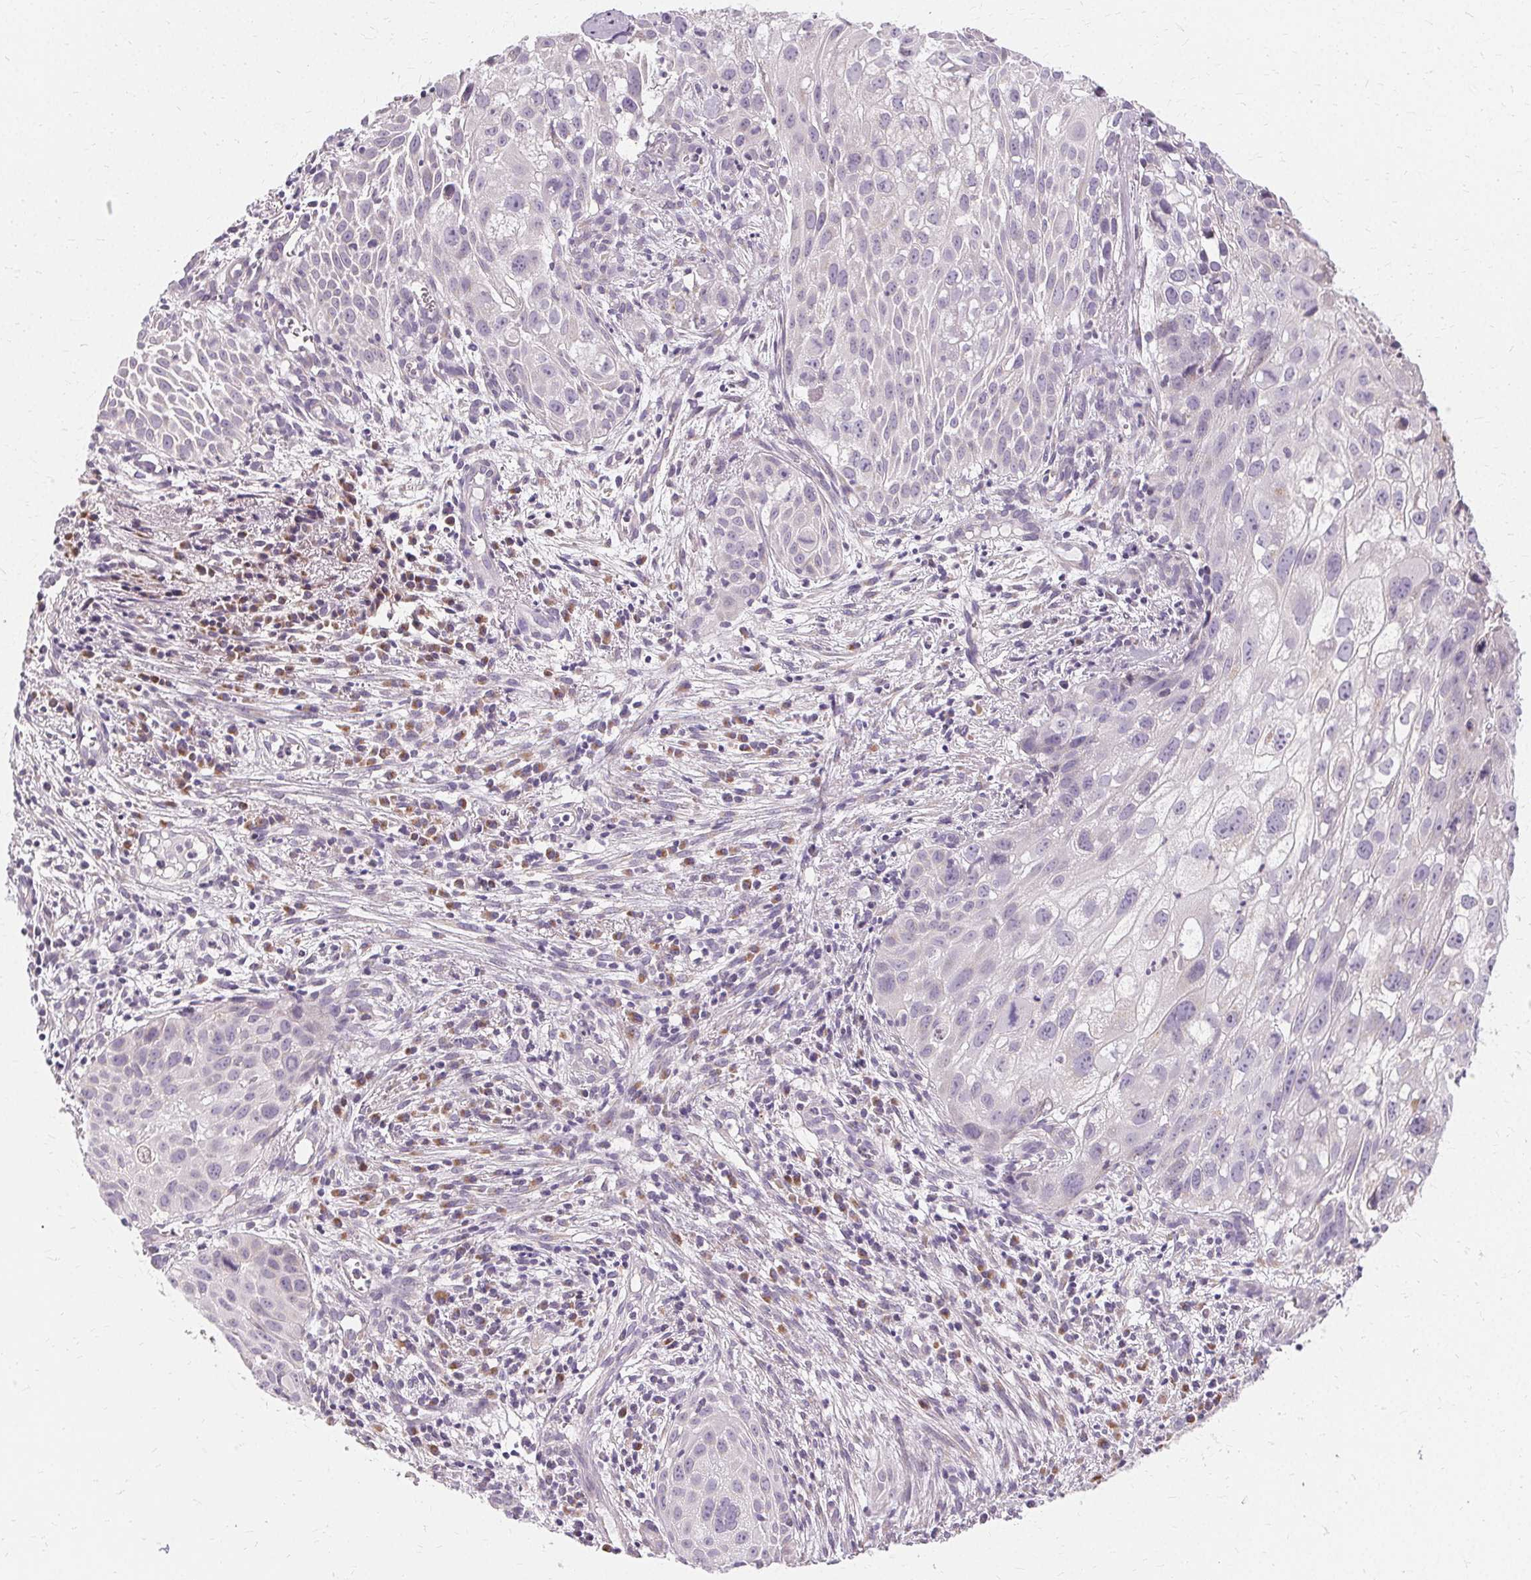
{"staining": {"intensity": "negative", "quantity": "none", "location": "none"}, "tissue": "cervical cancer", "cell_type": "Tumor cells", "image_type": "cancer", "snomed": [{"axis": "morphology", "description": "Squamous cell carcinoma, NOS"}, {"axis": "topography", "description": "Cervix"}], "caption": "Immunohistochemical staining of cervical cancer (squamous cell carcinoma) demonstrates no significant expression in tumor cells.", "gene": "FCRL3", "patient": {"sex": "female", "age": 53}}